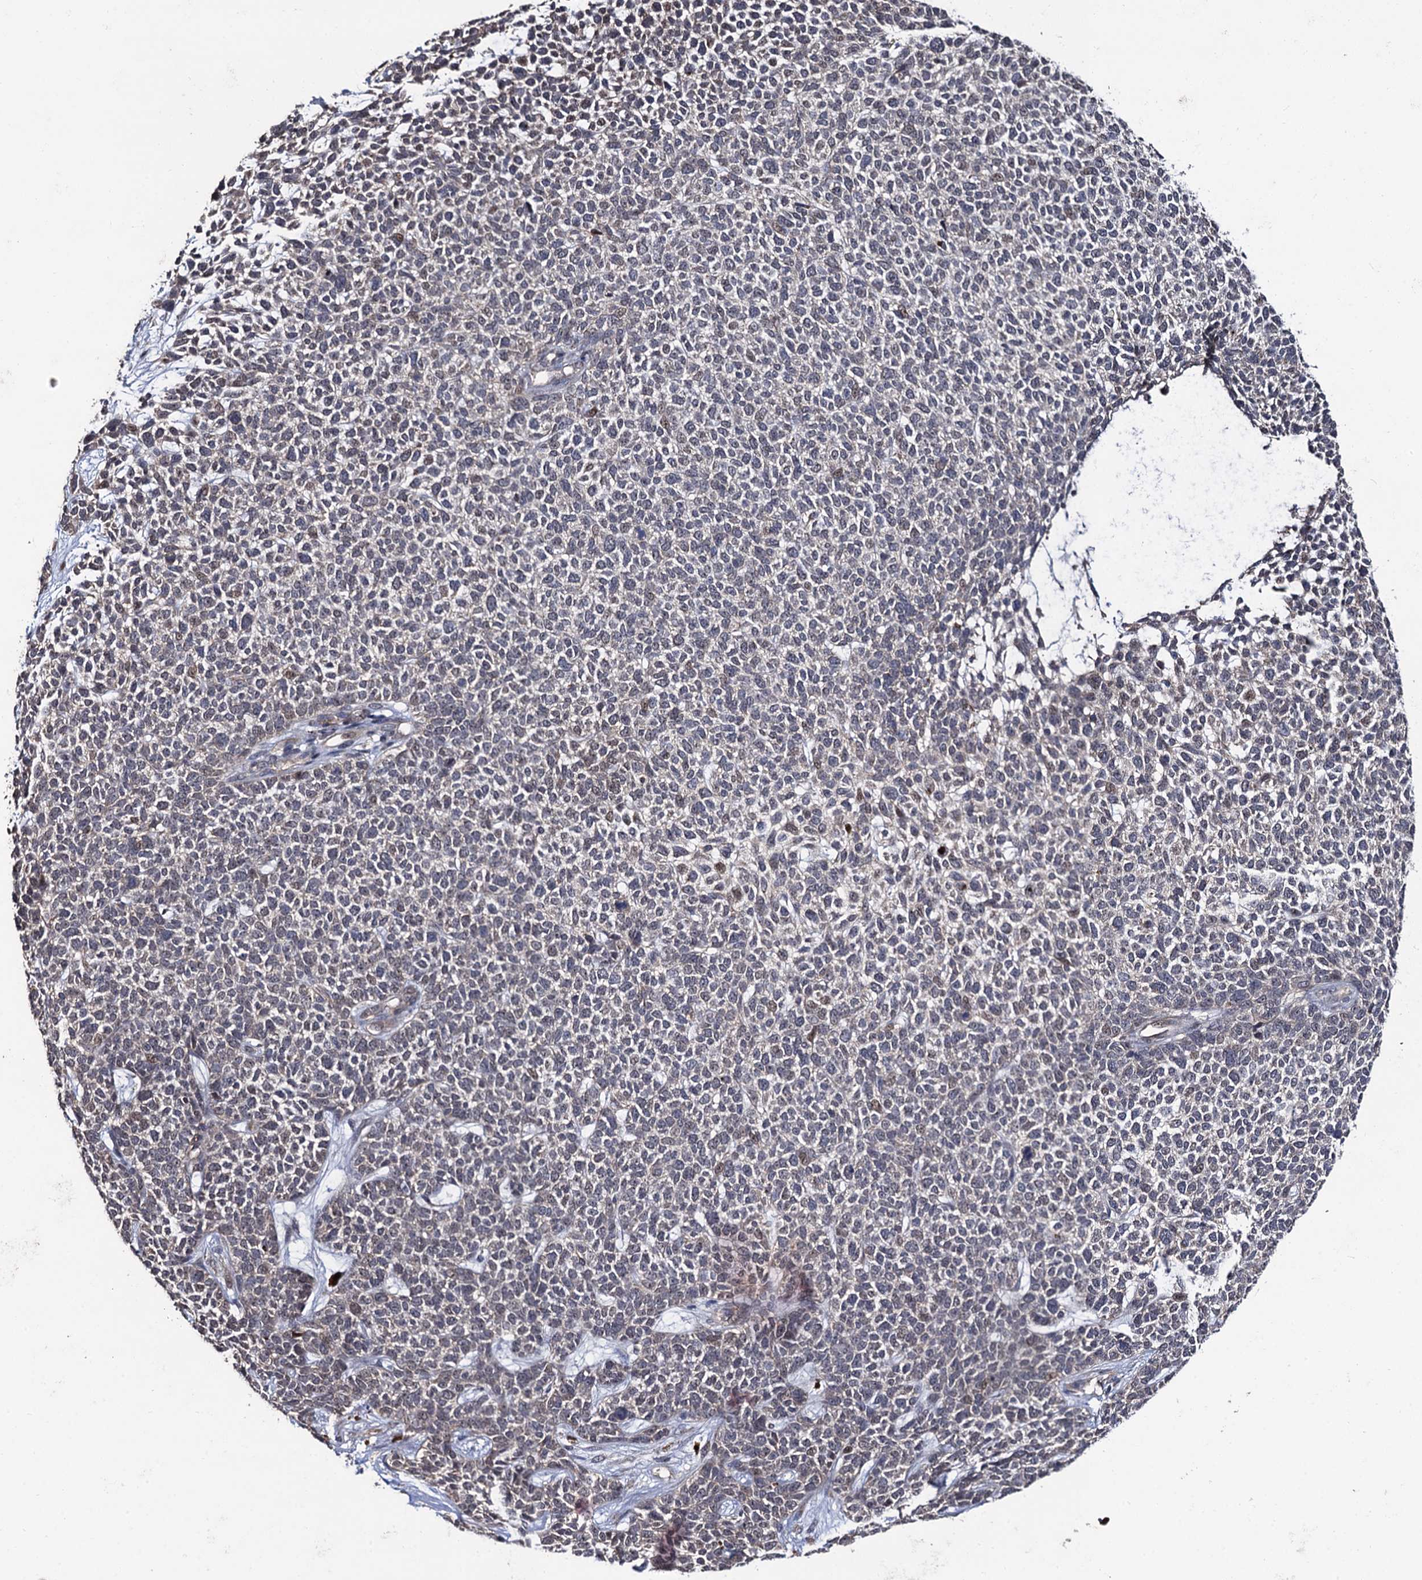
{"staining": {"intensity": "weak", "quantity": "<25%", "location": "nuclear"}, "tissue": "skin cancer", "cell_type": "Tumor cells", "image_type": "cancer", "snomed": [{"axis": "morphology", "description": "Basal cell carcinoma"}, {"axis": "topography", "description": "Skin"}], "caption": "This photomicrograph is of basal cell carcinoma (skin) stained with immunohistochemistry to label a protein in brown with the nuclei are counter-stained blue. There is no expression in tumor cells.", "gene": "LRRC63", "patient": {"sex": "female", "age": 84}}